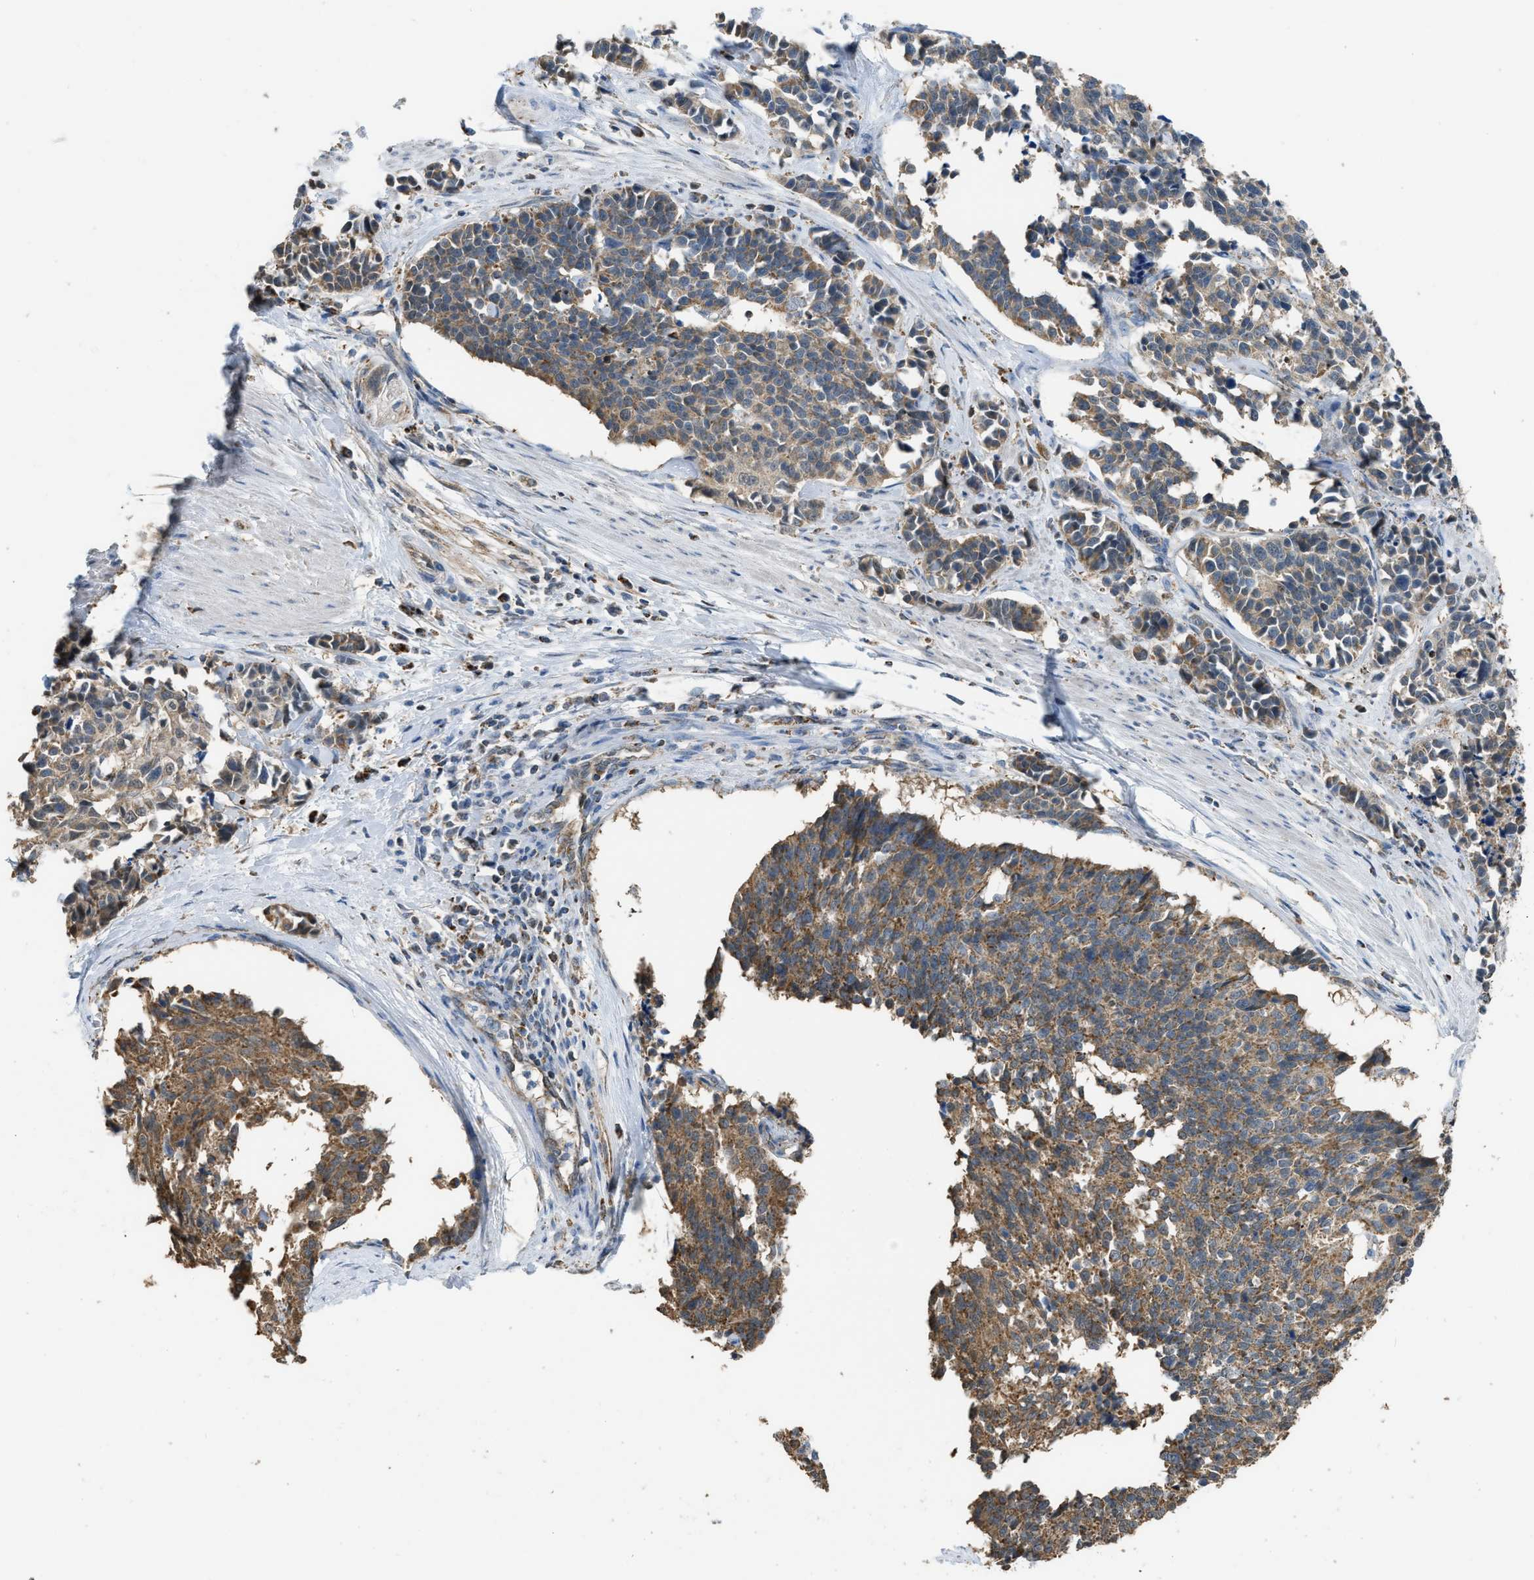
{"staining": {"intensity": "moderate", "quantity": ">75%", "location": "cytoplasmic/membranous"}, "tissue": "cervical cancer", "cell_type": "Tumor cells", "image_type": "cancer", "snomed": [{"axis": "morphology", "description": "Squamous cell carcinoma, NOS"}, {"axis": "topography", "description": "Cervix"}], "caption": "Immunohistochemical staining of human cervical cancer (squamous cell carcinoma) shows medium levels of moderate cytoplasmic/membranous expression in approximately >75% of tumor cells.", "gene": "ETFB", "patient": {"sex": "female", "age": 35}}